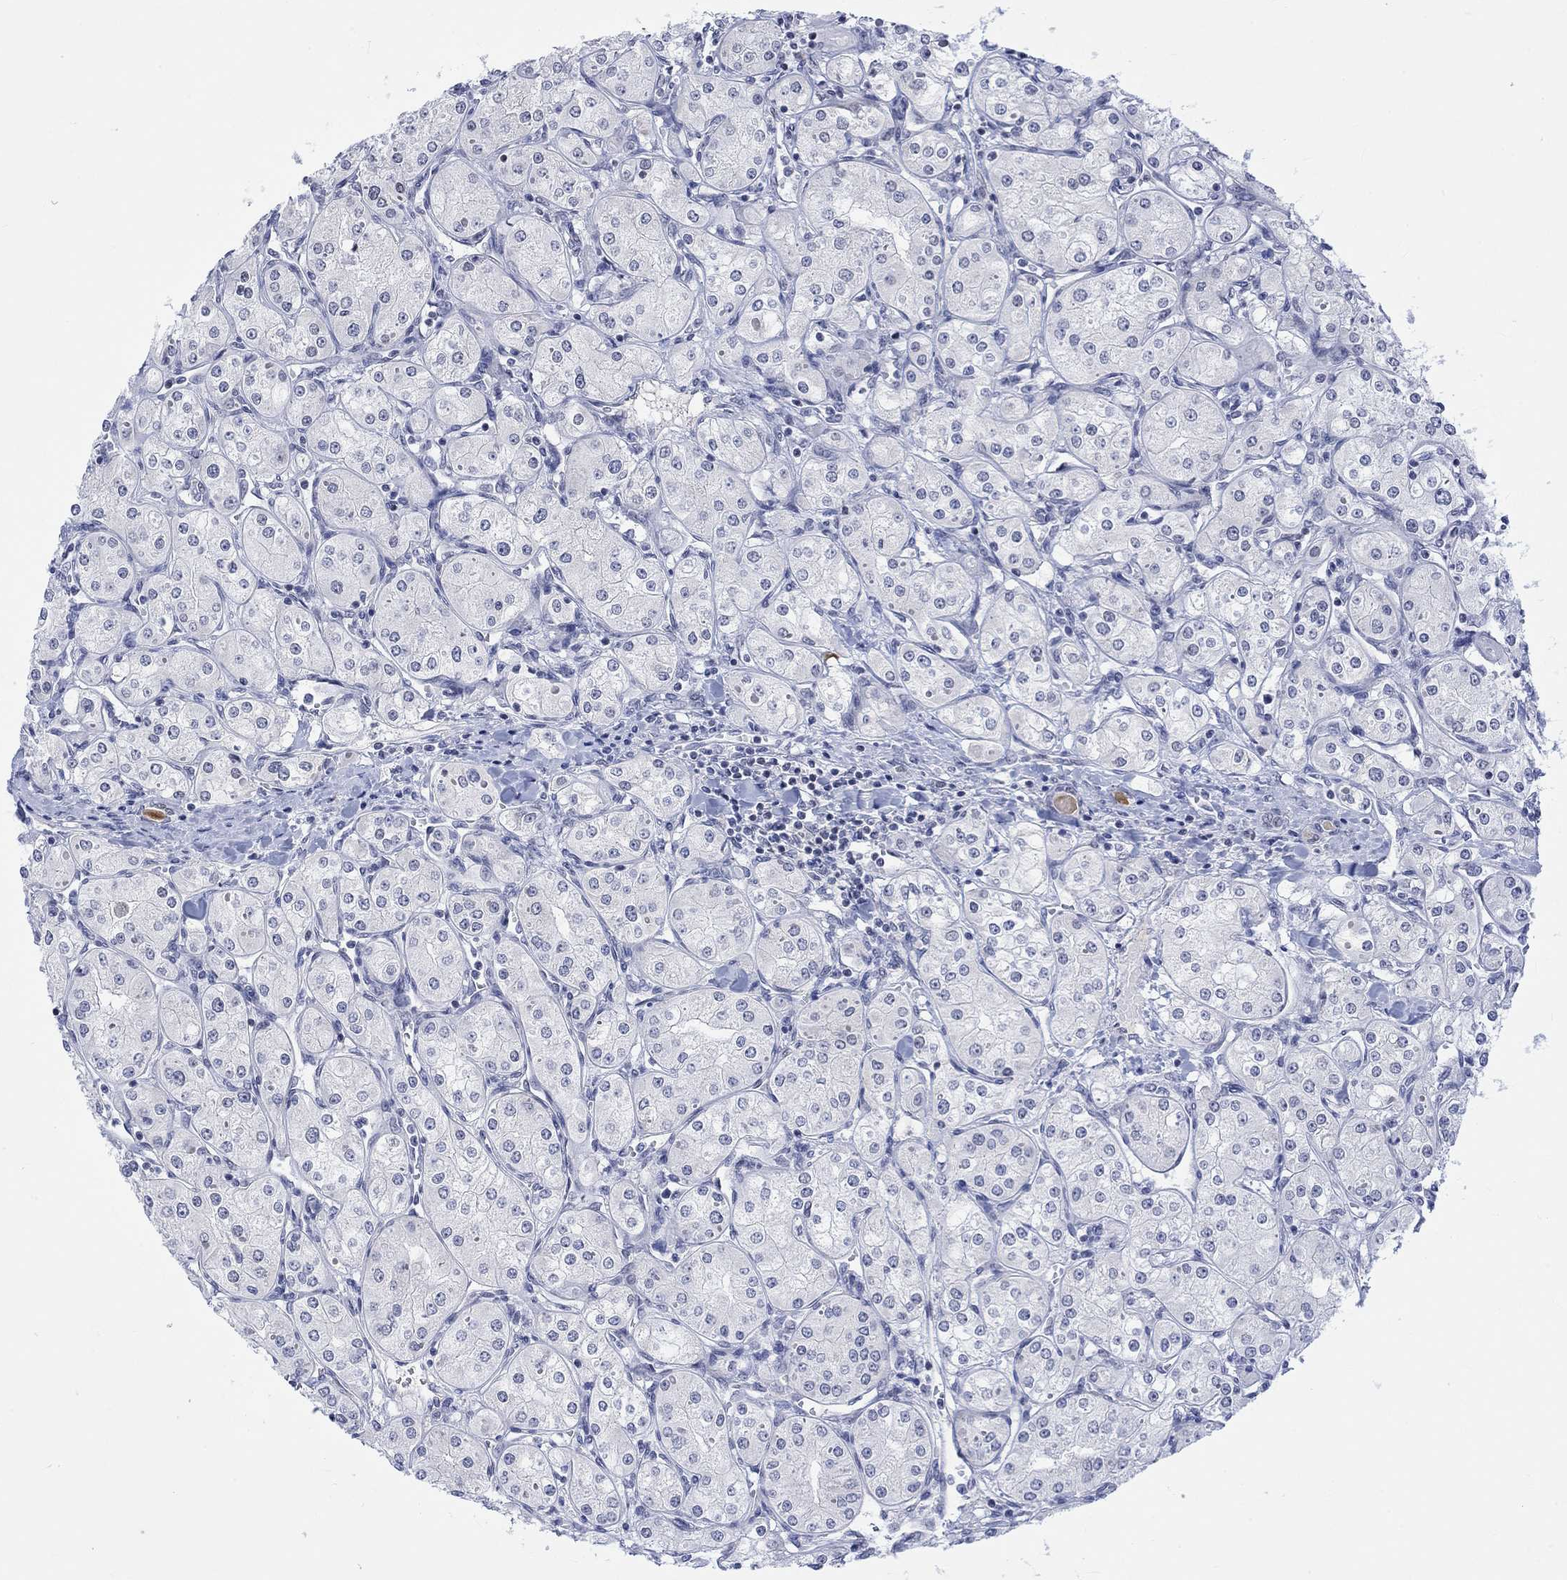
{"staining": {"intensity": "negative", "quantity": "none", "location": "none"}, "tissue": "renal cancer", "cell_type": "Tumor cells", "image_type": "cancer", "snomed": [{"axis": "morphology", "description": "Adenocarcinoma, NOS"}, {"axis": "topography", "description": "Kidney"}], "caption": "There is no significant positivity in tumor cells of adenocarcinoma (renal). (DAB immunohistochemistry (IHC) with hematoxylin counter stain).", "gene": "DCX", "patient": {"sex": "male", "age": 77}}